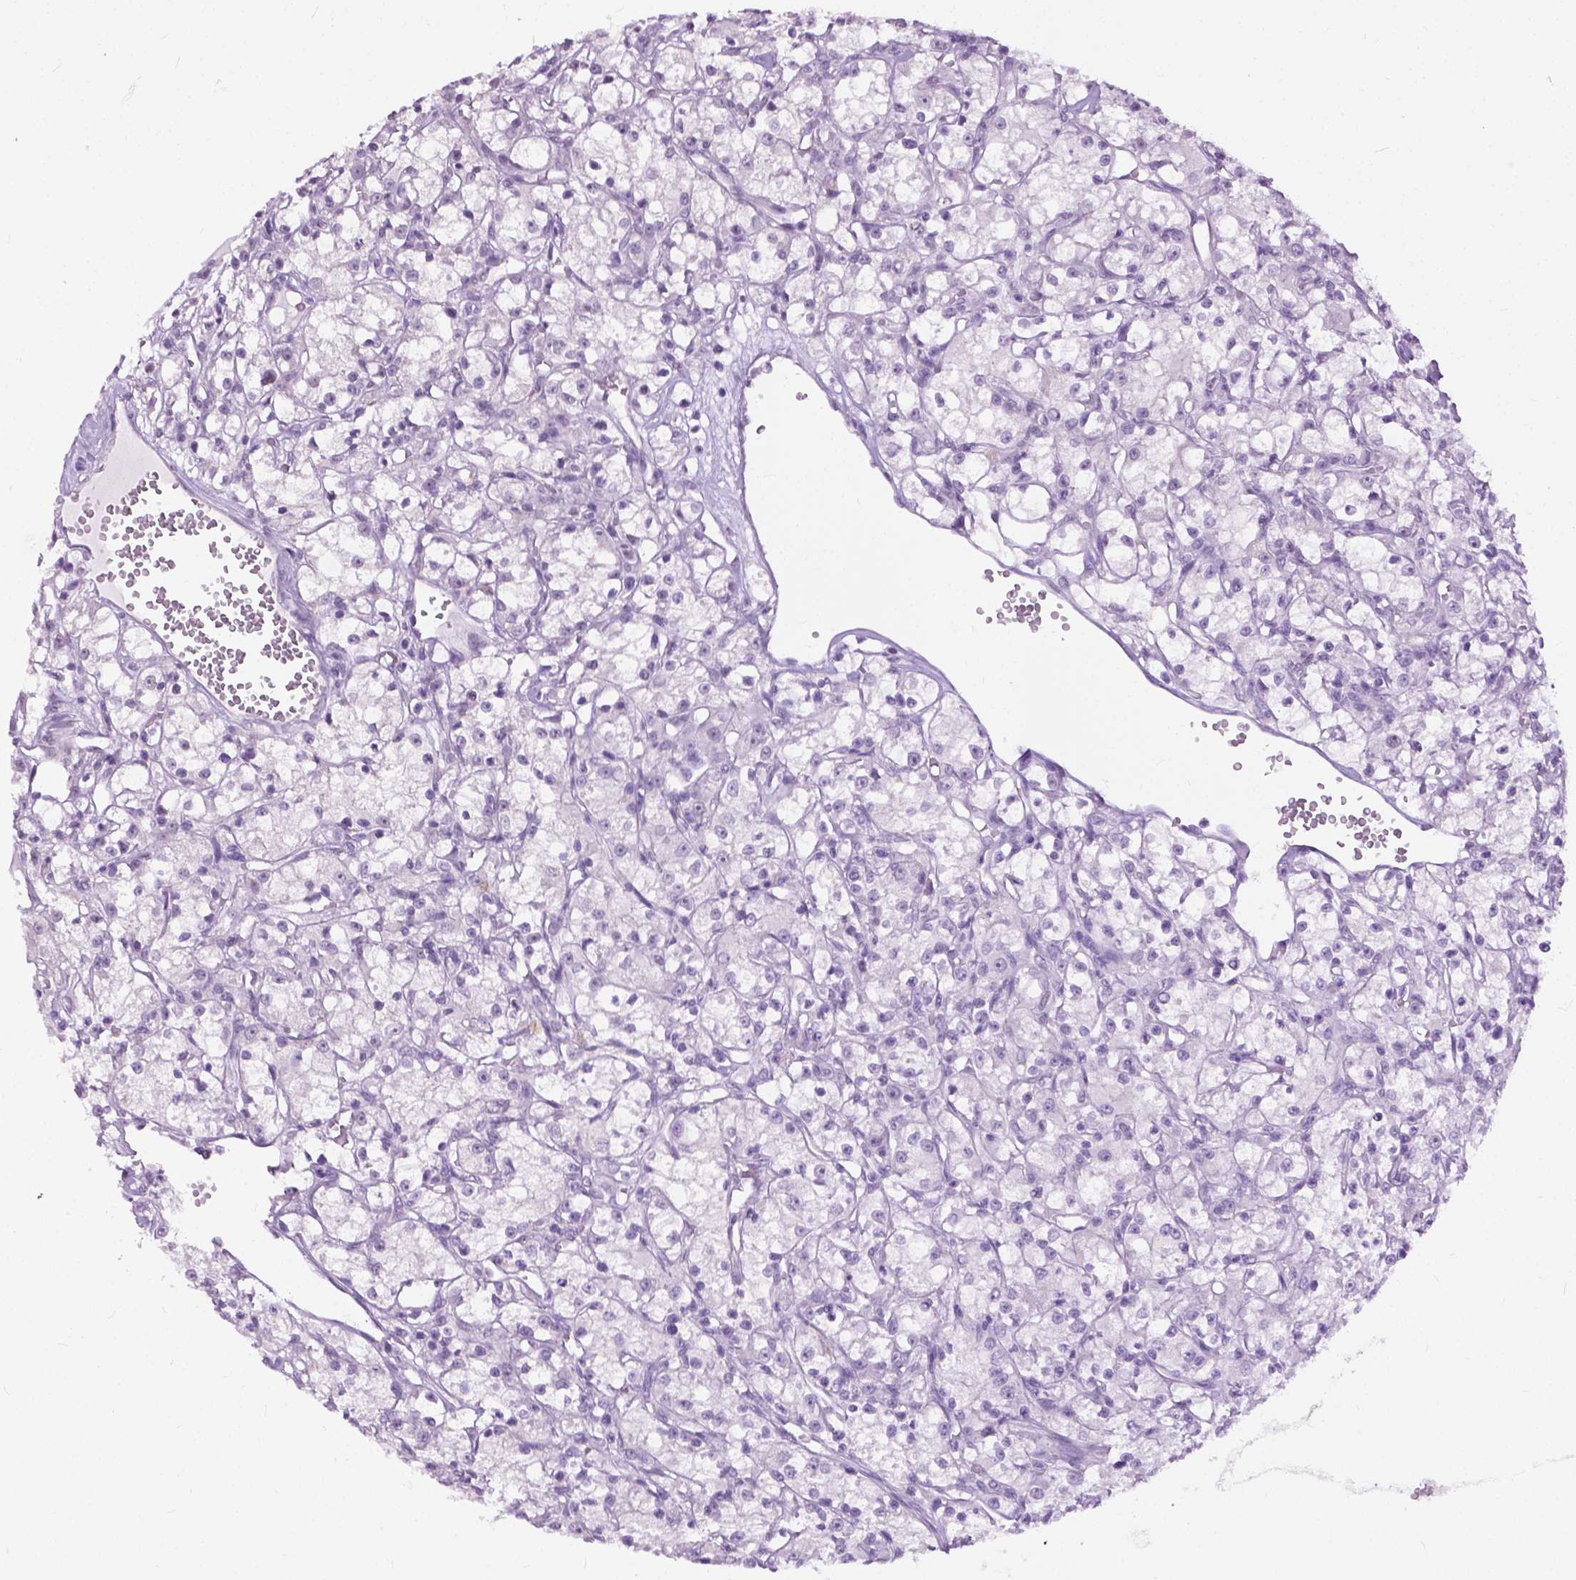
{"staining": {"intensity": "negative", "quantity": "none", "location": "none"}, "tissue": "renal cancer", "cell_type": "Tumor cells", "image_type": "cancer", "snomed": [{"axis": "morphology", "description": "Adenocarcinoma, NOS"}, {"axis": "topography", "description": "Kidney"}], "caption": "Immunohistochemical staining of renal cancer (adenocarcinoma) exhibits no significant expression in tumor cells.", "gene": "GPR37L1", "patient": {"sex": "female", "age": 59}}